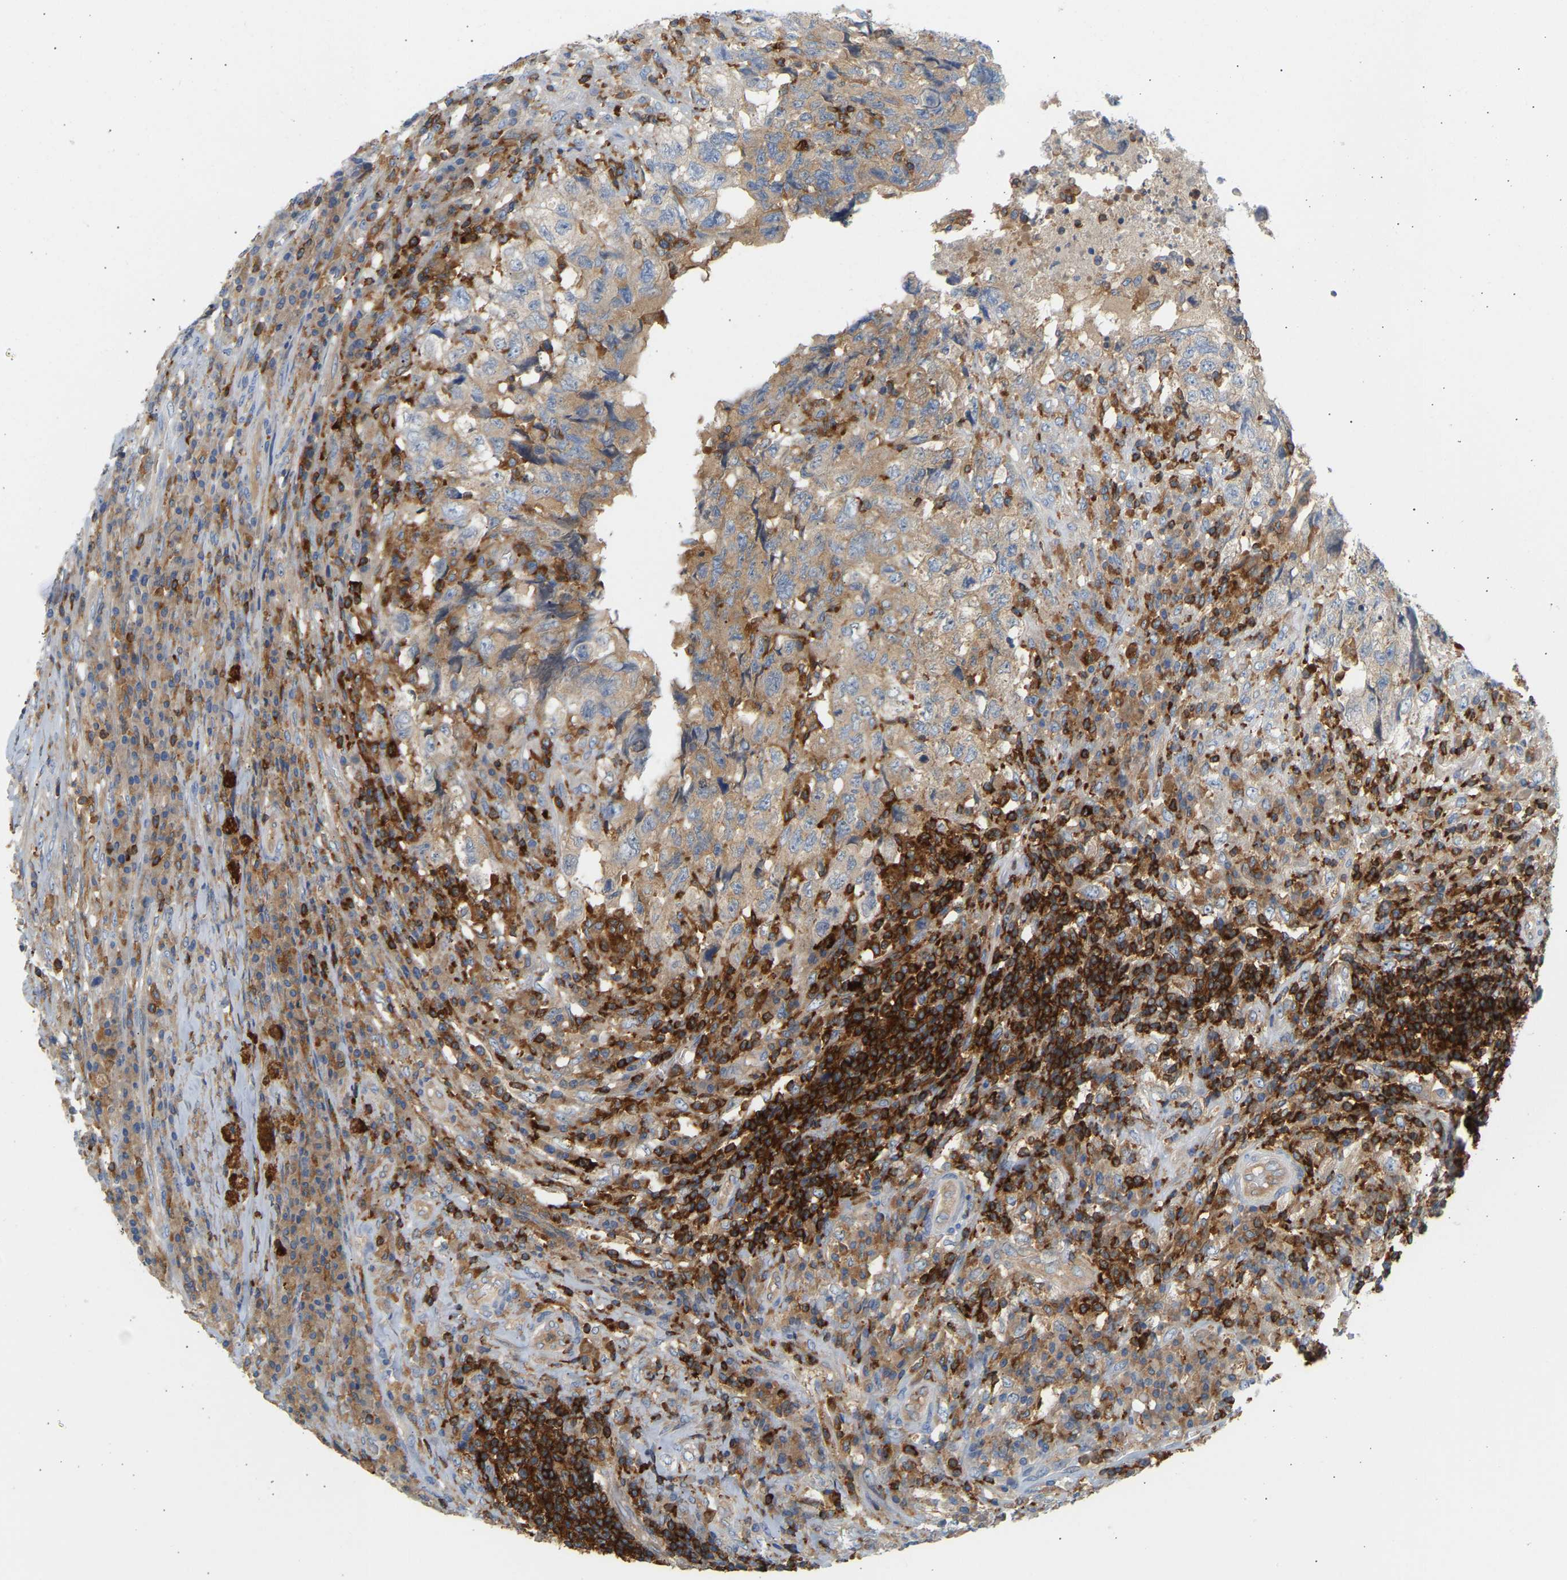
{"staining": {"intensity": "weak", "quantity": ">75%", "location": "cytoplasmic/membranous"}, "tissue": "testis cancer", "cell_type": "Tumor cells", "image_type": "cancer", "snomed": [{"axis": "morphology", "description": "Necrosis, NOS"}, {"axis": "morphology", "description": "Carcinoma, Embryonal, NOS"}, {"axis": "topography", "description": "Testis"}], "caption": "A brown stain shows weak cytoplasmic/membranous expression of a protein in testis embryonal carcinoma tumor cells.", "gene": "FNBP1", "patient": {"sex": "male", "age": 19}}